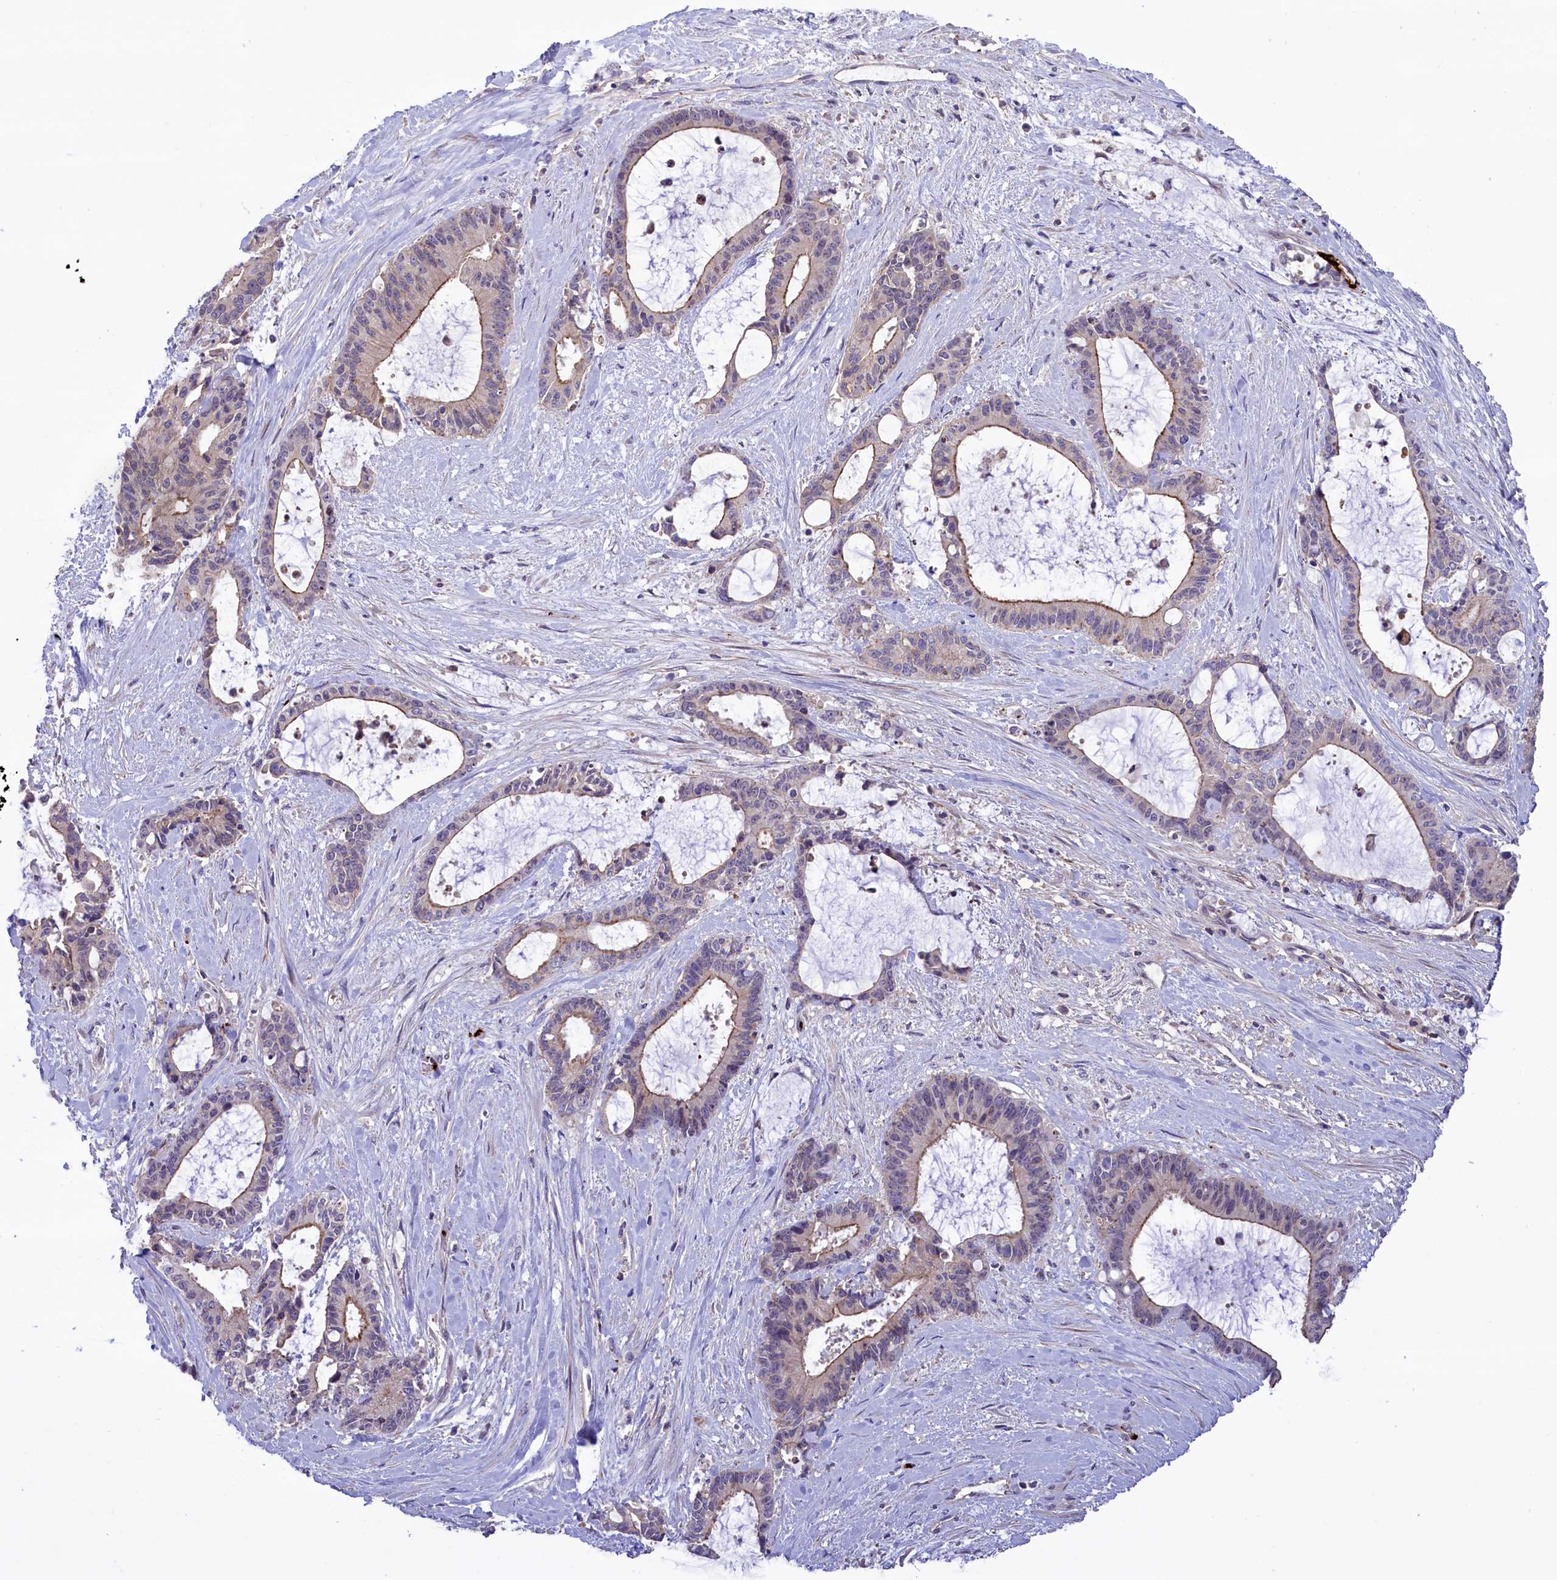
{"staining": {"intensity": "weak", "quantity": "25%-75%", "location": "cytoplasmic/membranous"}, "tissue": "liver cancer", "cell_type": "Tumor cells", "image_type": "cancer", "snomed": [{"axis": "morphology", "description": "Normal tissue, NOS"}, {"axis": "morphology", "description": "Cholangiocarcinoma"}, {"axis": "topography", "description": "Liver"}, {"axis": "topography", "description": "Peripheral nerve tissue"}], "caption": "Tumor cells reveal weak cytoplasmic/membranous expression in approximately 25%-75% of cells in liver cancer (cholangiocarcinoma).", "gene": "HEATR3", "patient": {"sex": "female", "age": 73}}